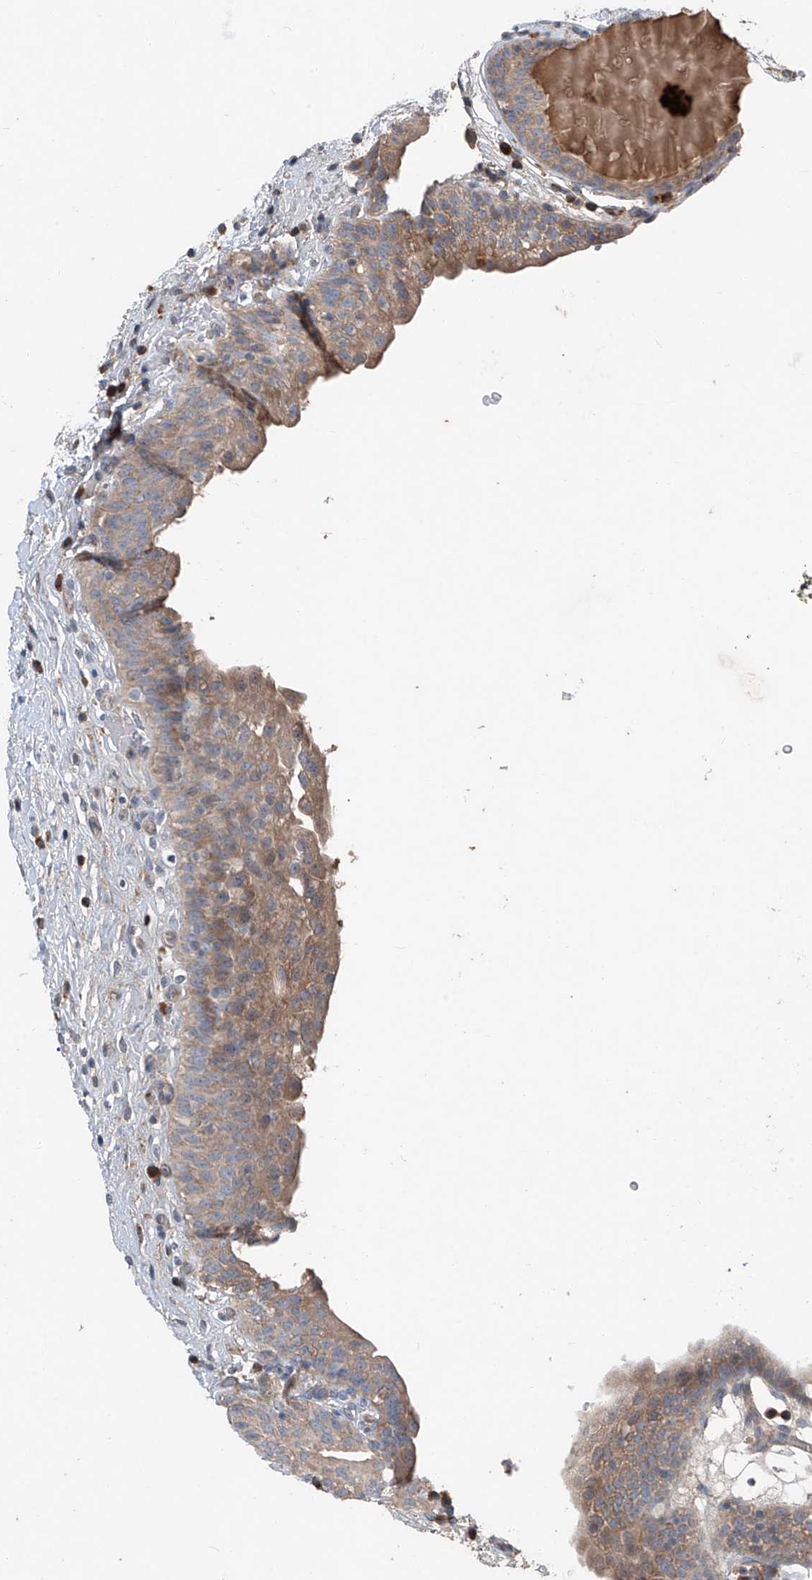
{"staining": {"intensity": "weak", "quantity": ">75%", "location": "cytoplasmic/membranous"}, "tissue": "urinary bladder", "cell_type": "Urothelial cells", "image_type": "normal", "snomed": [{"axis": "morphology", "description": "Normal tissue, NOS"}, {"axis": "topography", "description": "Urinary bladder"}], "caption": "This photomicrograph displays immunohistochemistry staining of benign urinary bladder, with low weak cytoplasmic/membranous expression in about >75% of urothelial cells.", "gene": "FOXRED2", "patient": {"sex": "male", "age": 83}}